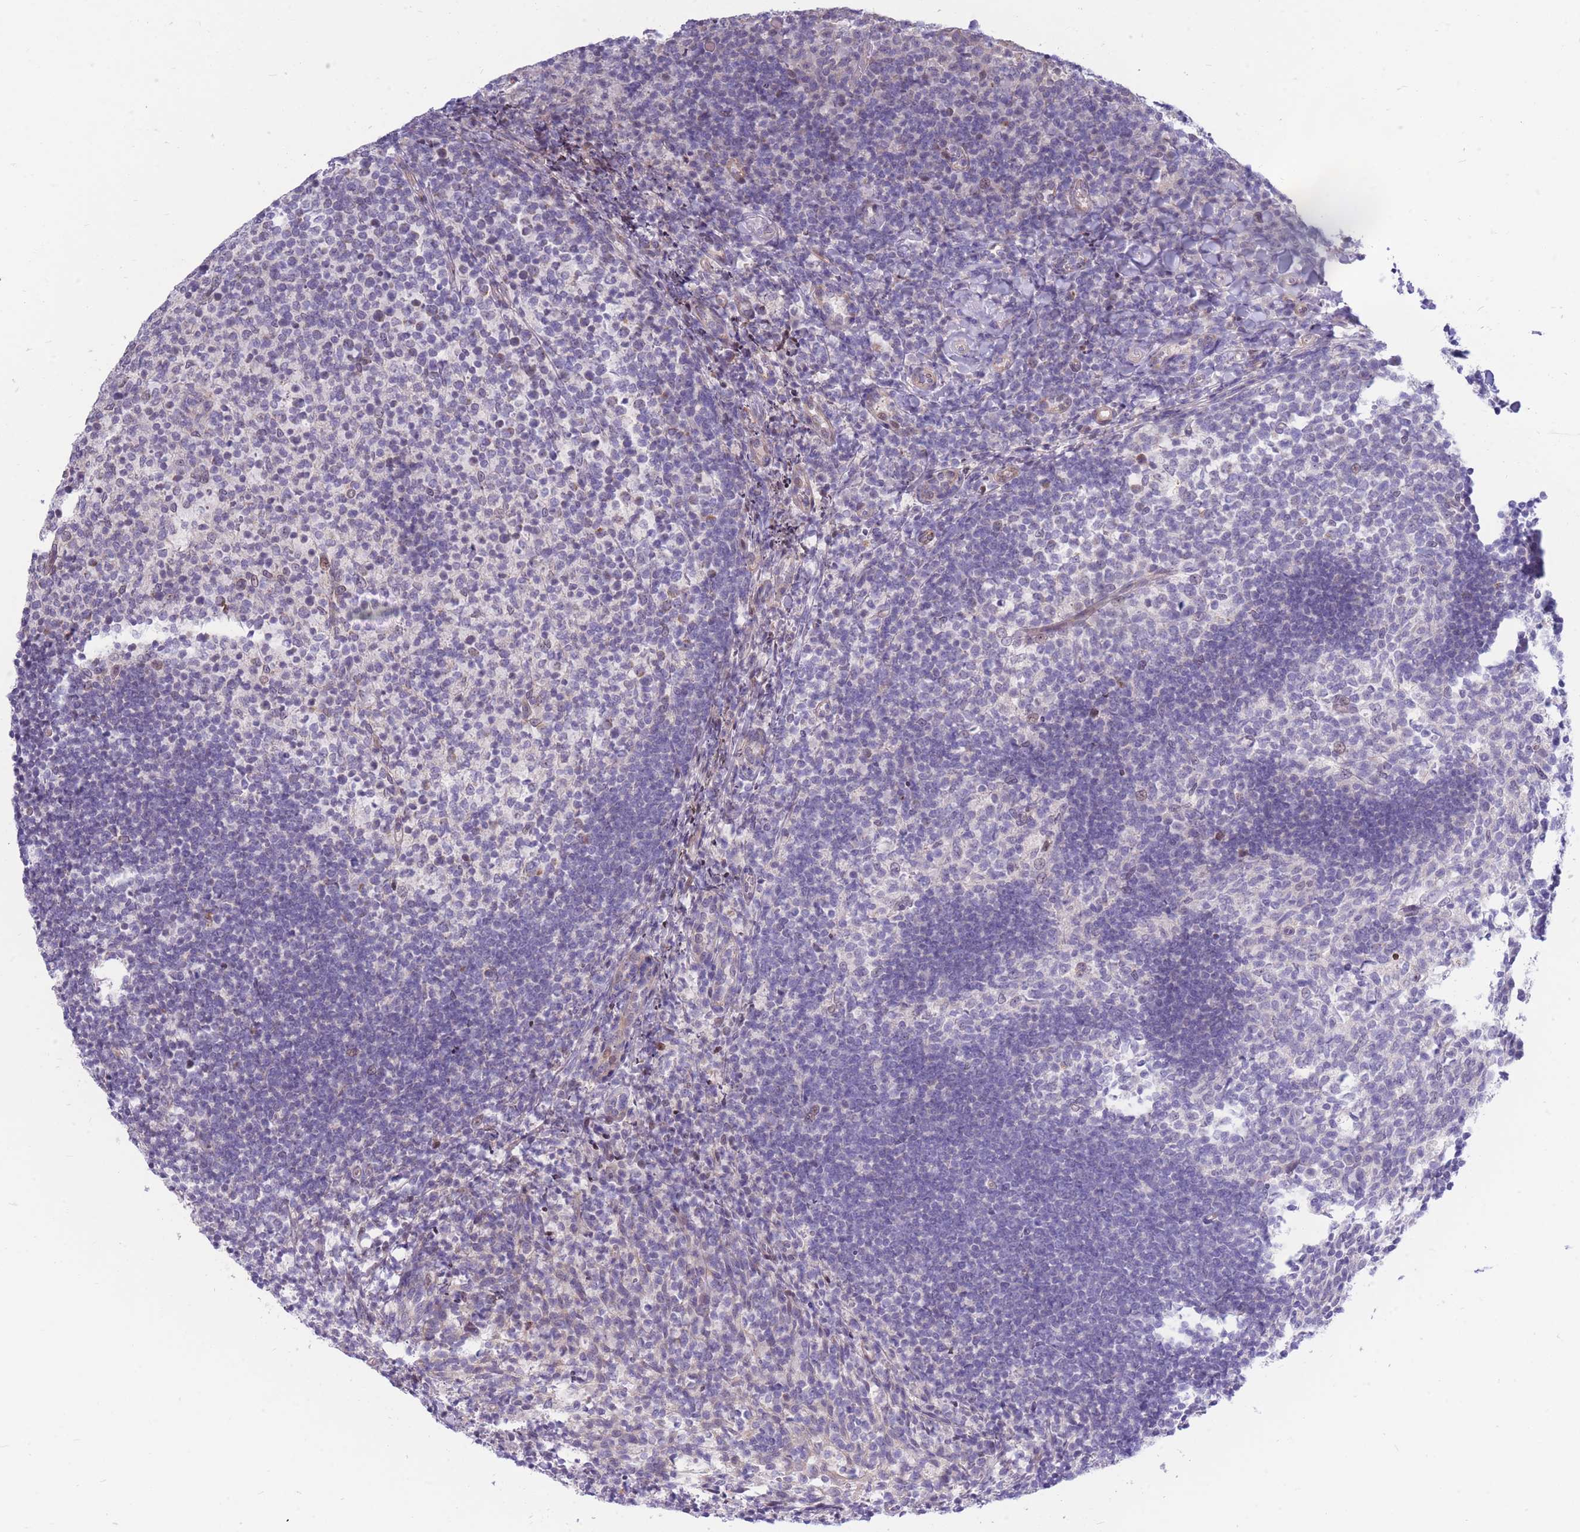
{"staining": {"intensity": "negative", "quantity": "none", "location": "none"}, "tissue": "tonsil", "cell_type": "Germinal center cells", "image_type": "normal", "snomed": [{"axis": "morphology", "description": "Normal tissue, NOS"}, {"axis": "topography", "description": "Tonsil"}], "caption": "Germinal center cells are negative for protein expression in normal human tonsil. The staining is performed using DAB (3,3'-diaminobenzidine) brown chromogen with nuclei counter-stained in using hematoxylin.", "gene": "HSPE1", "patient": {"sex": "female", "age": 10}}